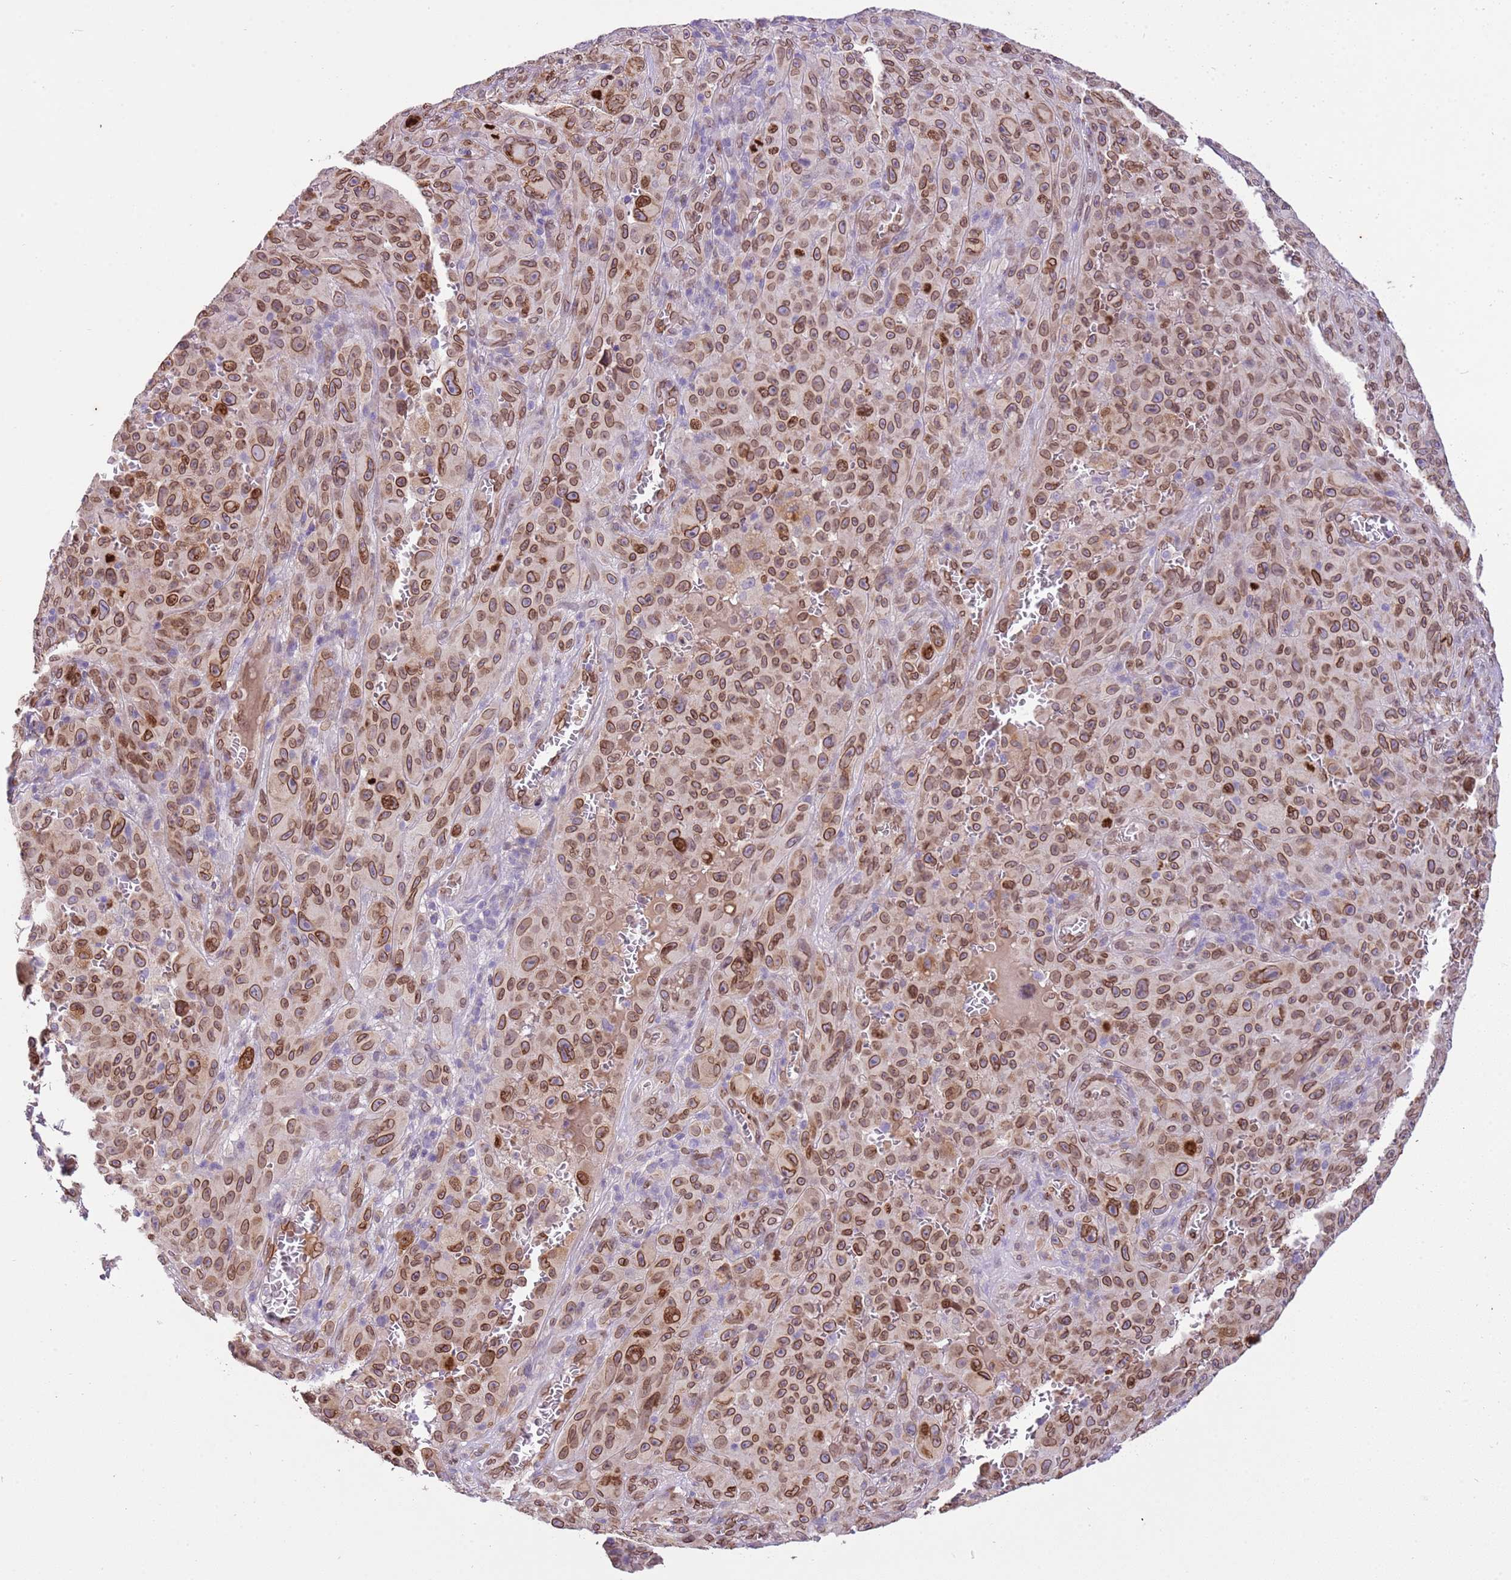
{"staining": {"intensity": "moderate", "quantity": ">75%", "location": "cytoplasmic/membranous,nuclear"}, "tissue": "melanoma", "cell_type": "Tumor cells", "image_type": "cancer", "snomed": [{"axis": "morphology", "description": "Malignant melanoma, NOS"}, {"axis": "topography", "description": "Skin"}], "caption": "IHC photomicrograph of human malignant melanoma stained for a protein (brown), which exhibits medium levels of moderate cytoplasmic/membranous and nuclear staining in approximately >75% of tumor cells.", "gene": "TMEM47", "patient": {"sex": "female", "age": 82}}